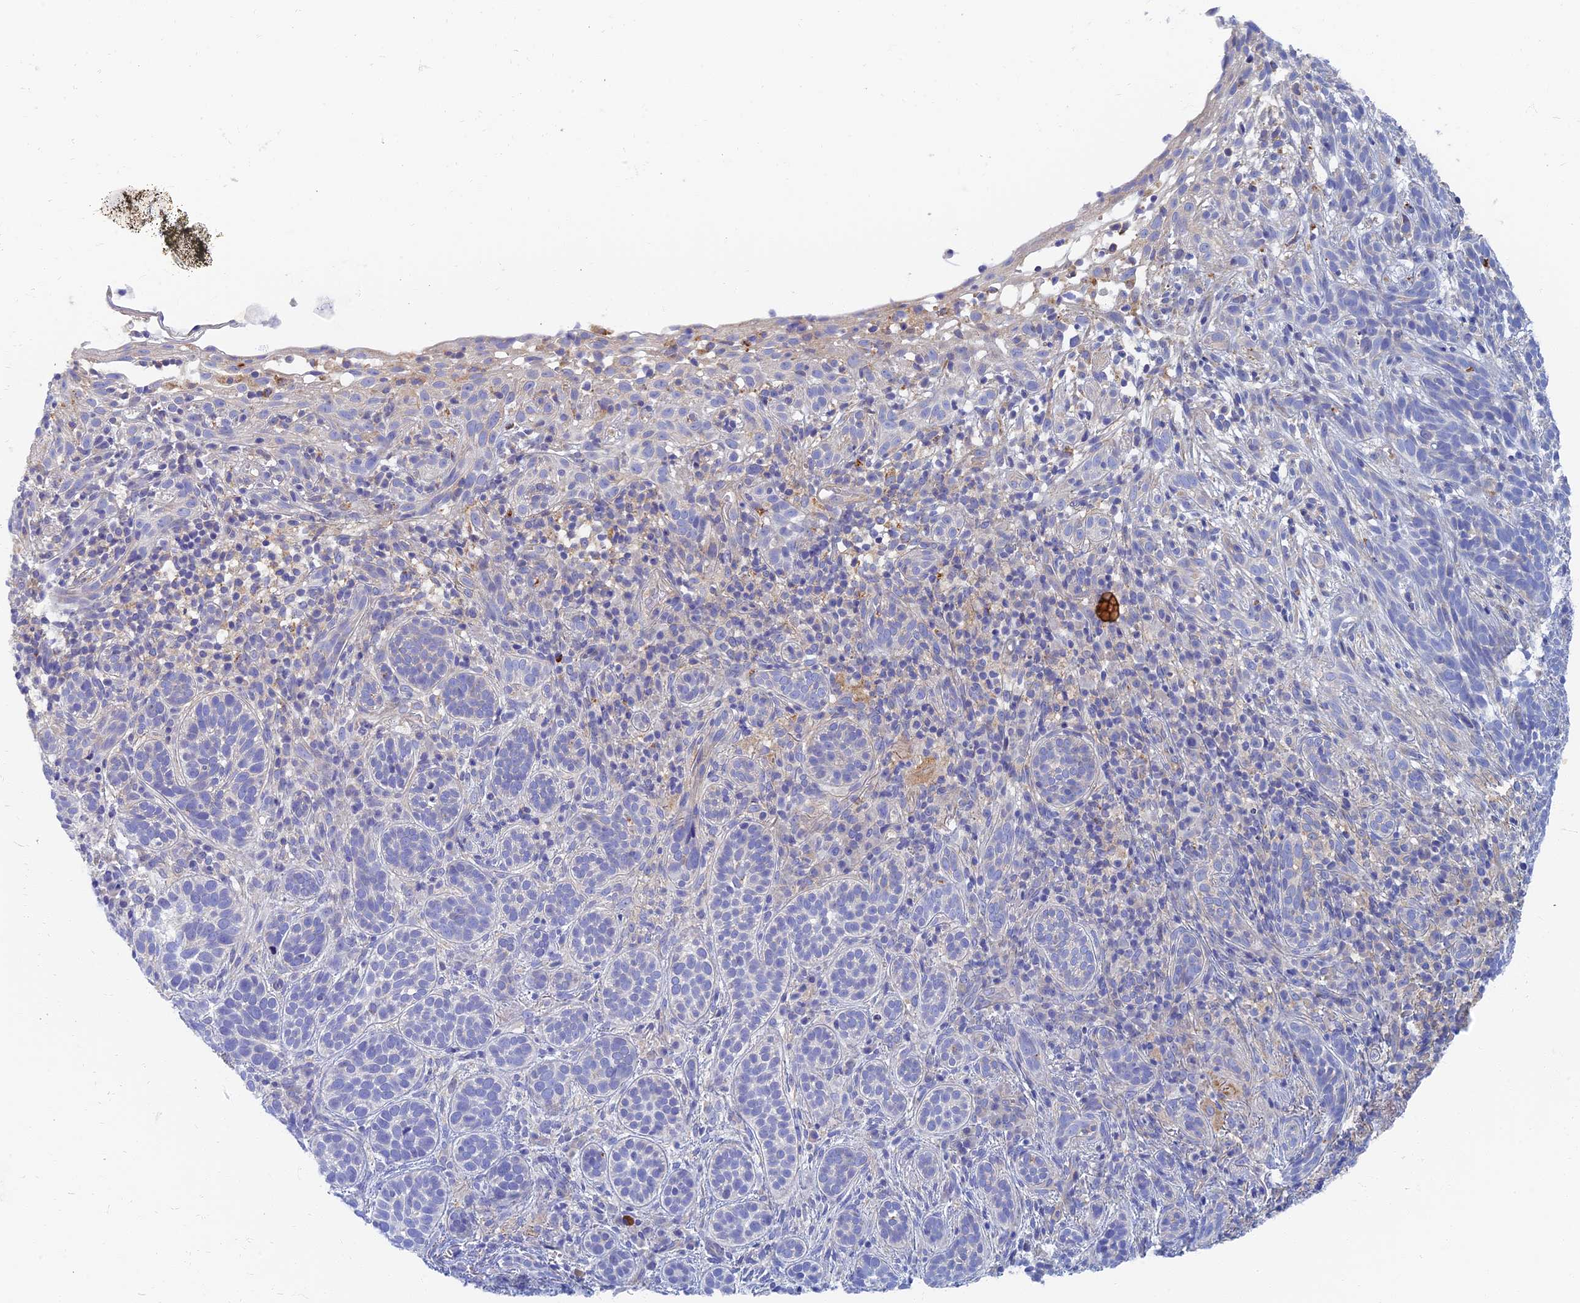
{"staining": {"intensity": "negative", "quantity": "none", "location": "none"}, "tissue": "skin cancer", "cell_type": "Tumor cells", "image_type": "cancer", "snomed": [{"axis": "morphology", "description": "Basal cell carcinoma"}, {"axis": "topography", "description": "Skin"}], "caption": "Immunohistochemistry (IHC) of skin cancer (basal cell carcinoma) shows no positivity in tumor cells. (DAB IHC, high magnification).", "gene": "TMEM44", "patient": {"sex": "male", "age": 71}}